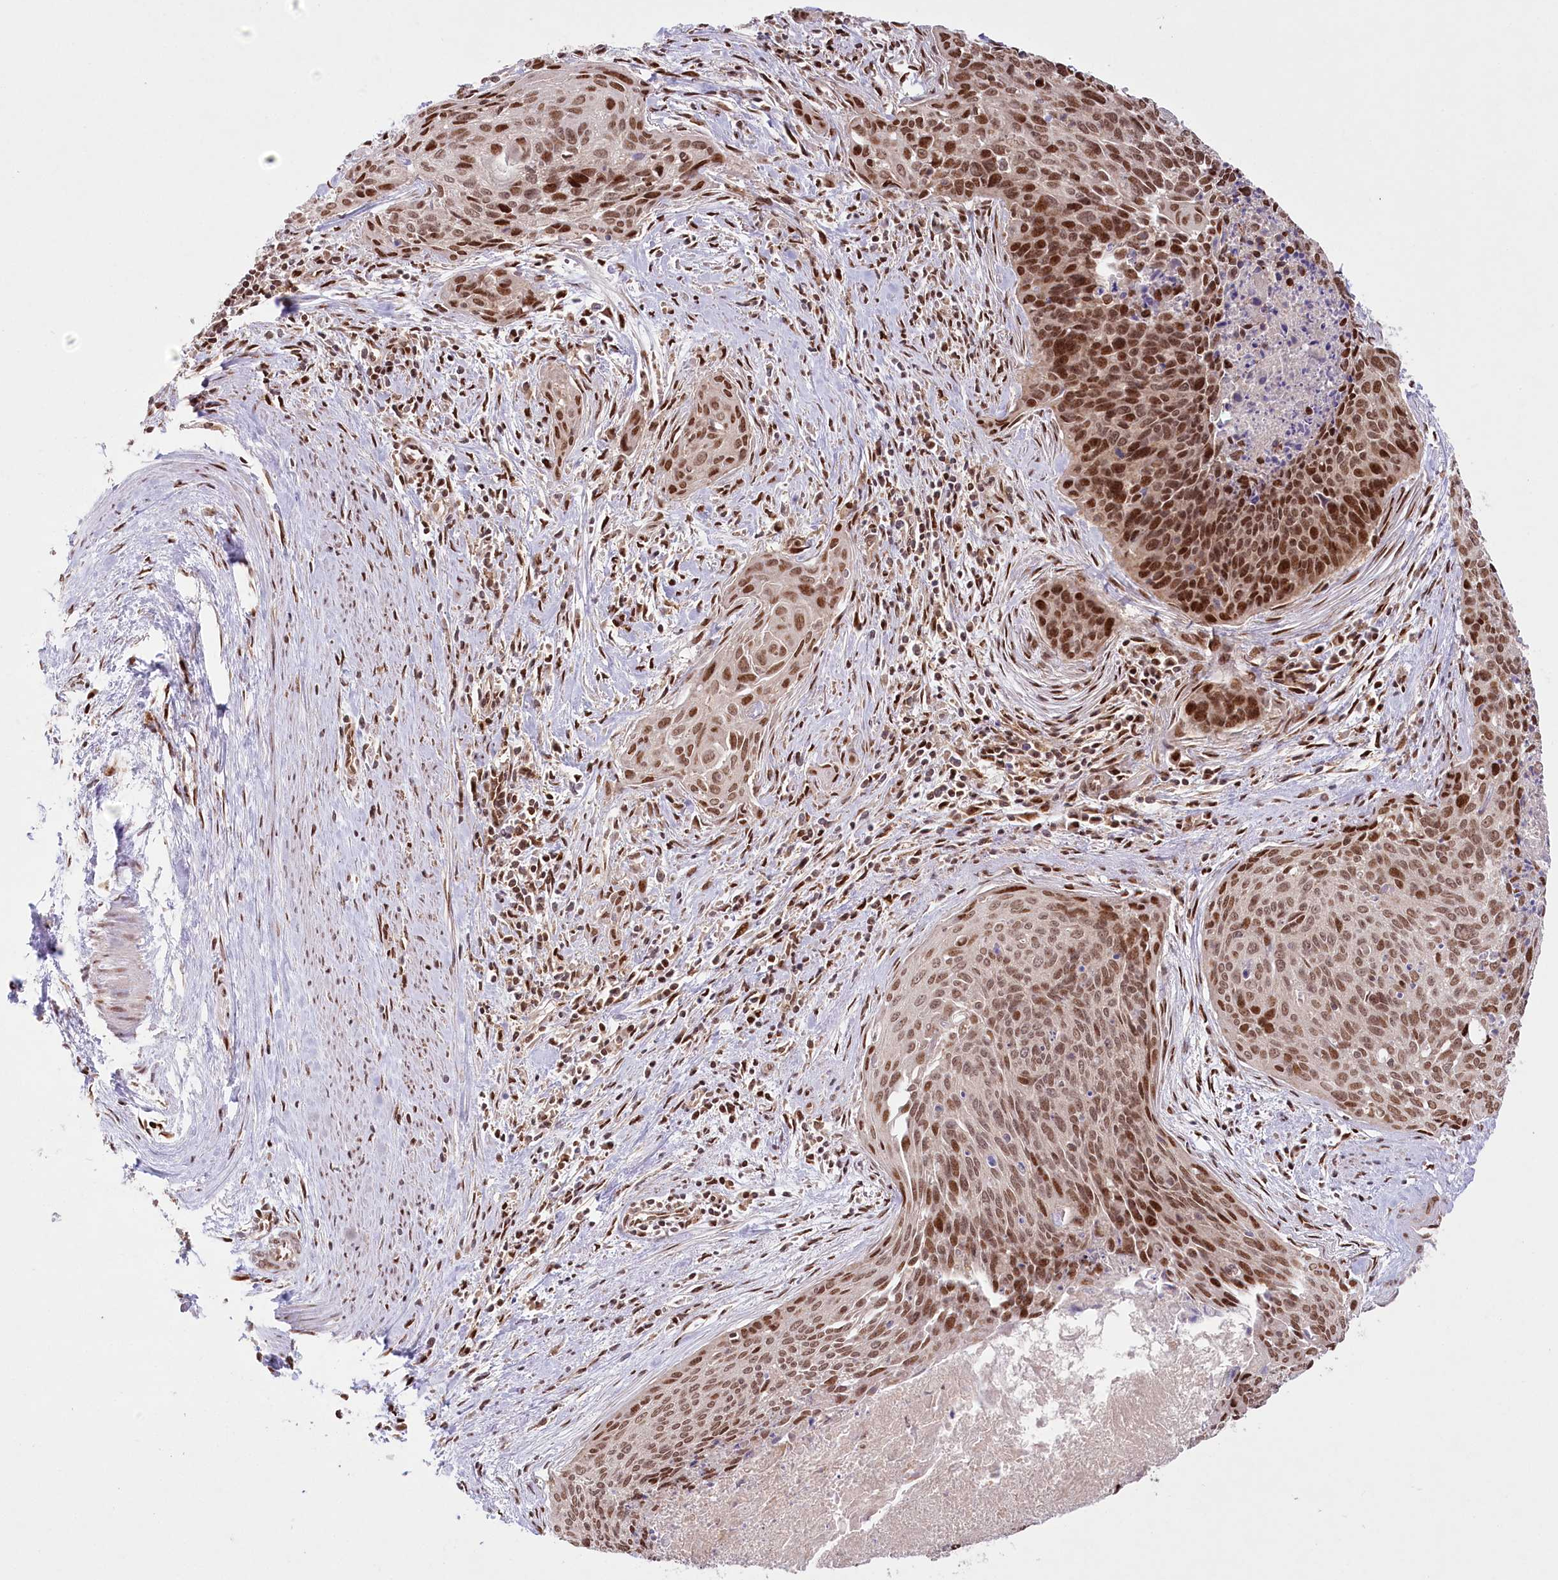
{"staining": {"intensity": "strong", "quantity": ">75%", "location": "nuclear"}, "tissue": "cervical cancer", "cell_type": "Tumor cells", "image_type": "cancer", "snomed": [{"axis": "morphology", "description": "Squamous cell carcinoma, NOS"}, {"axis": "topography", "description": "Cervix"}], "caption": "Cervical squamous cell carcinoma stained for a protein displays strong nuclear positivity in tumor cells. (DAB (3,3'-diaminobenzidine) IHC with brightfield microscopy, high magnification).", "gene": "PYURF", "patient": {"sex": "female", "age": 55}}